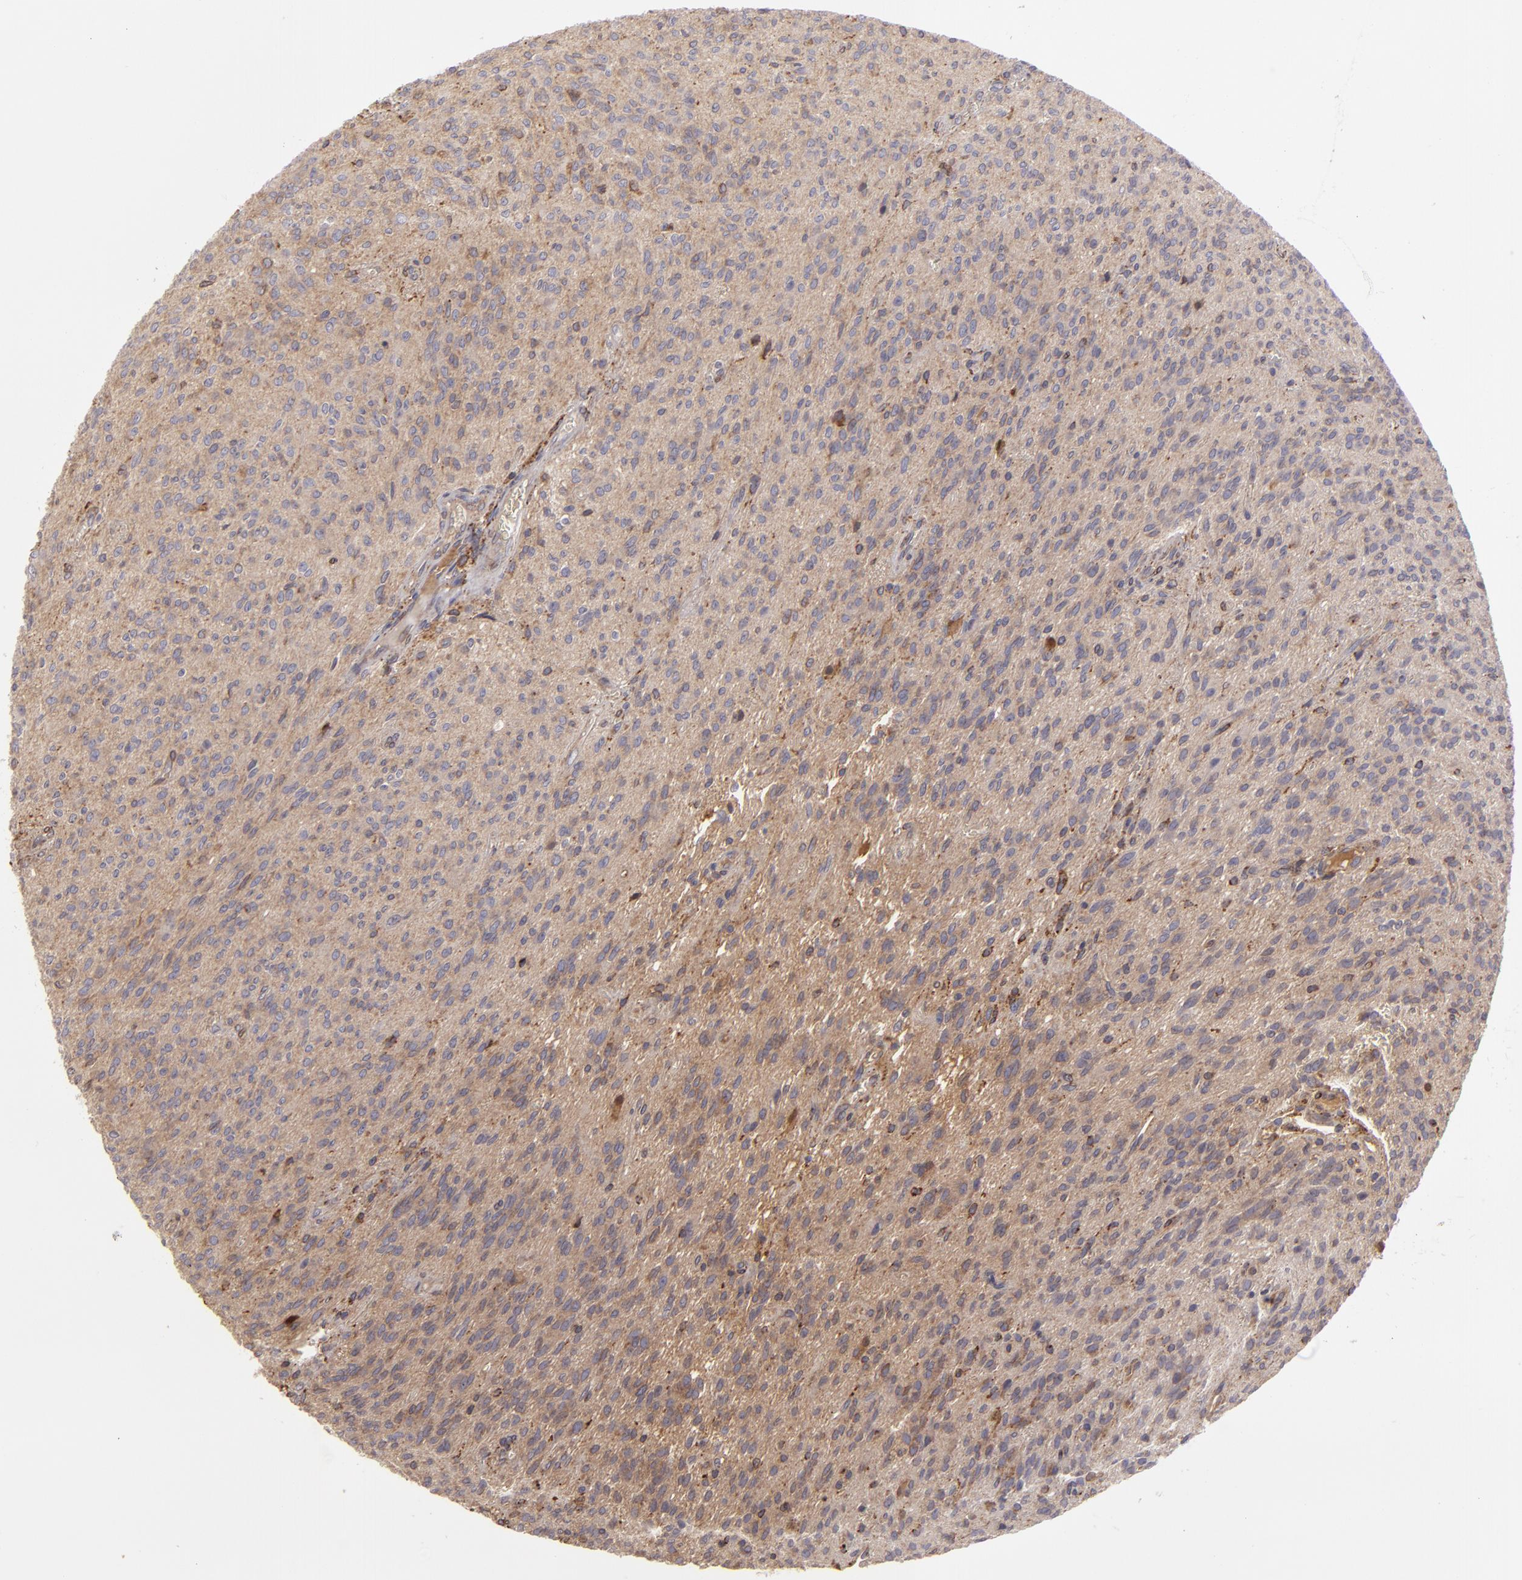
{"staining": {"intensity": "weak", "quantity": ">75%", "location": "cytoplasmic/membranous"}, "tissue": "glioma", "cell_type": "Tumor cells", "image_type": "cancer", "snomed": [{"axis": "morphology", "description": "Glioma, malignant, Low grade"}, {"axis": "topography", "description": "Brain"}], "caption": "Immunohistochemical staining of human malignant low-grade glioma exhibits low levels of weak cytoplasmic/membranous protein staining in about >75% of tumor cells.", "gene": "CFB", "patient": {"sex": "female", "age": 15}}